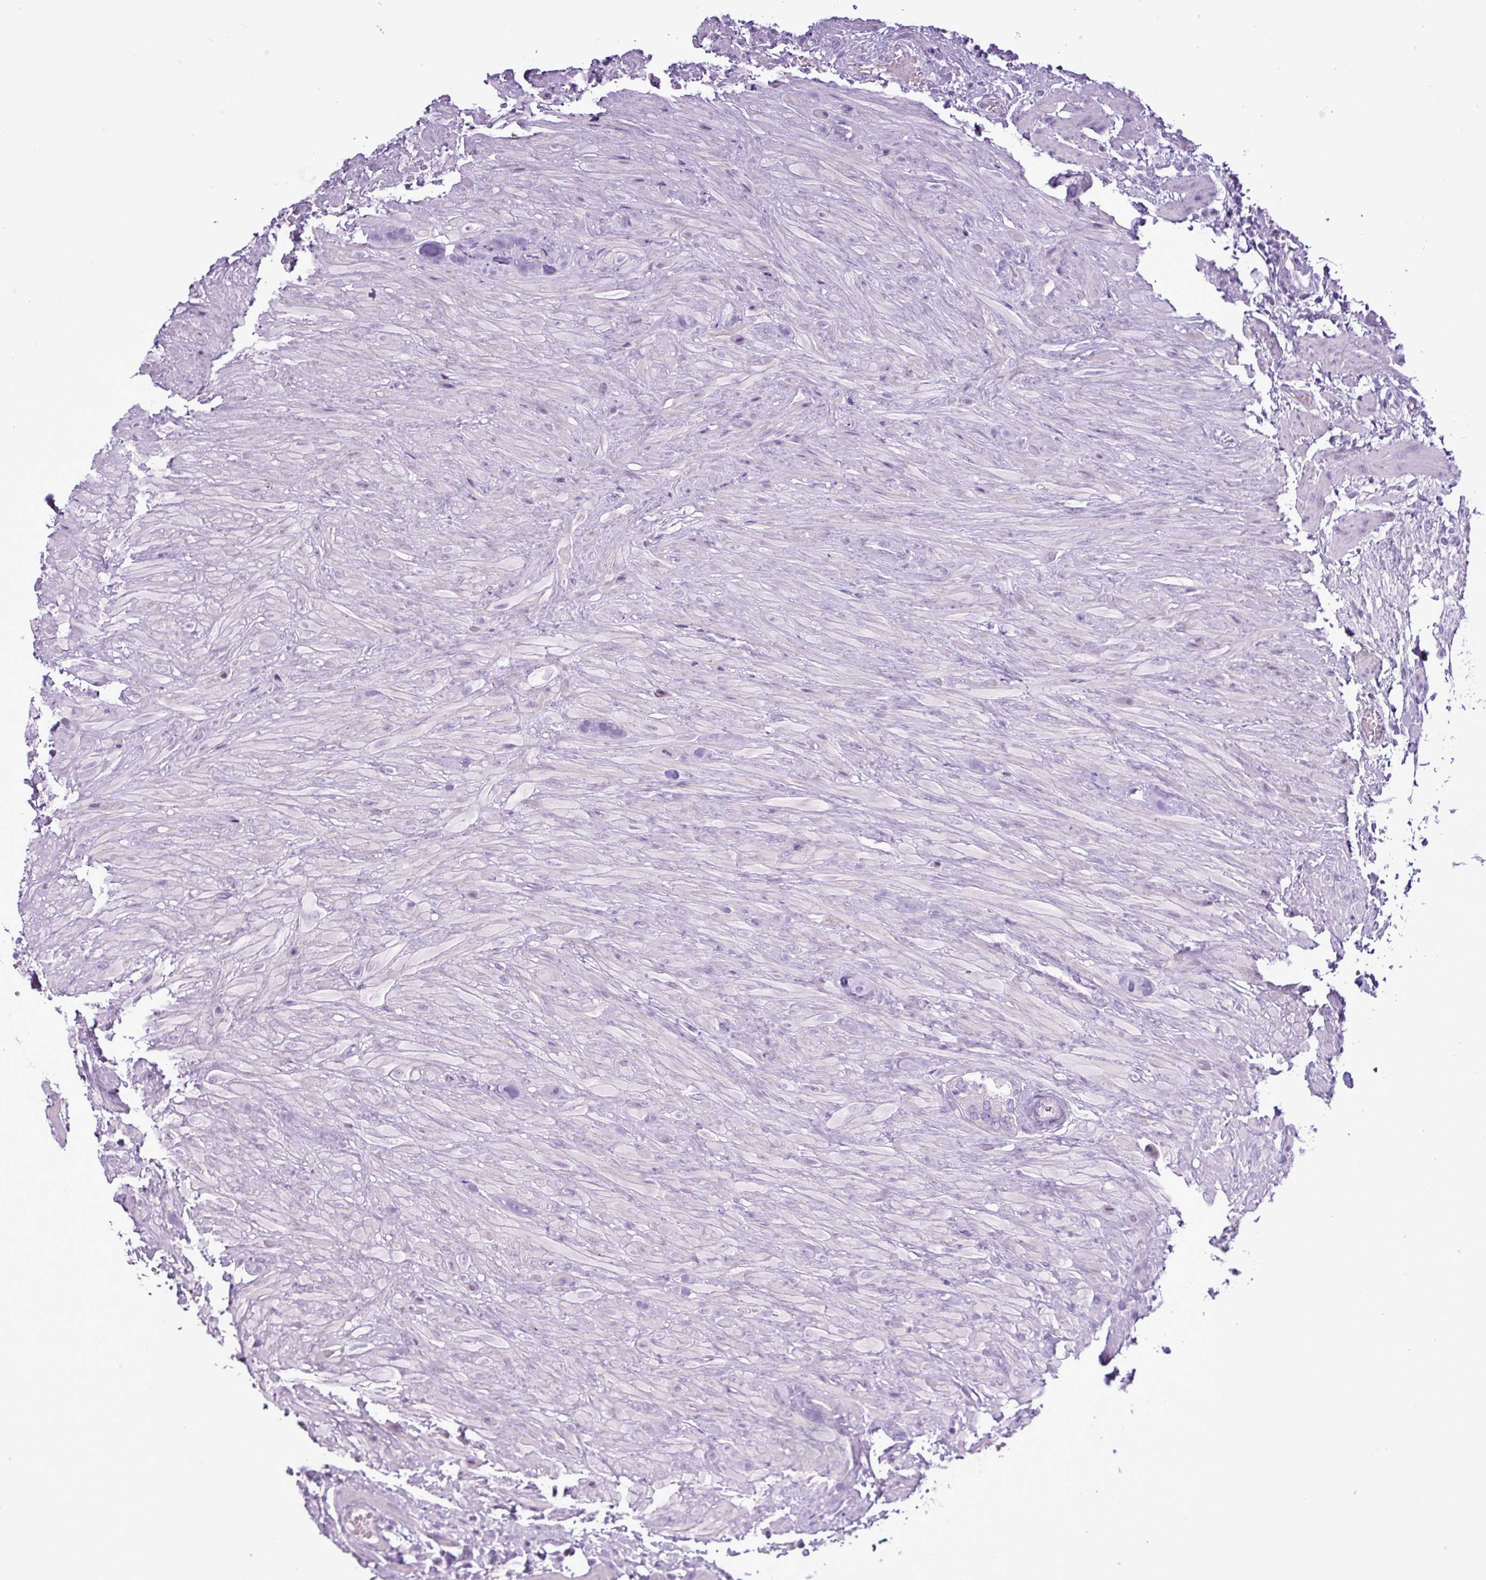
{"staining": {"intensity": "negative", "quantity": "none", "location": "none"}, "tissue": "seminal vesicle", "cell_type": "Glandular cells", "image_type": "normal", "snomed": [{"axis": "morphology", "description": "Normal tissue, NOS"}, {"axis": "topography", "description": "Seminal veicle"}, {"axis": "topography", "description": "Peripheral nerve tissue"}], "caption": "The immunohistochemistry (IHC) histopathology image has no significant staining in glandular cells of seminal vesicle. (Stains: DAB immunohistochemistry (IHC) with hematoxylin counter stain, Microscopy: brightfield microscopy at high magnification).", "gene": "ALDH3A1", "patient": {"sex": "male", "age": 67}}